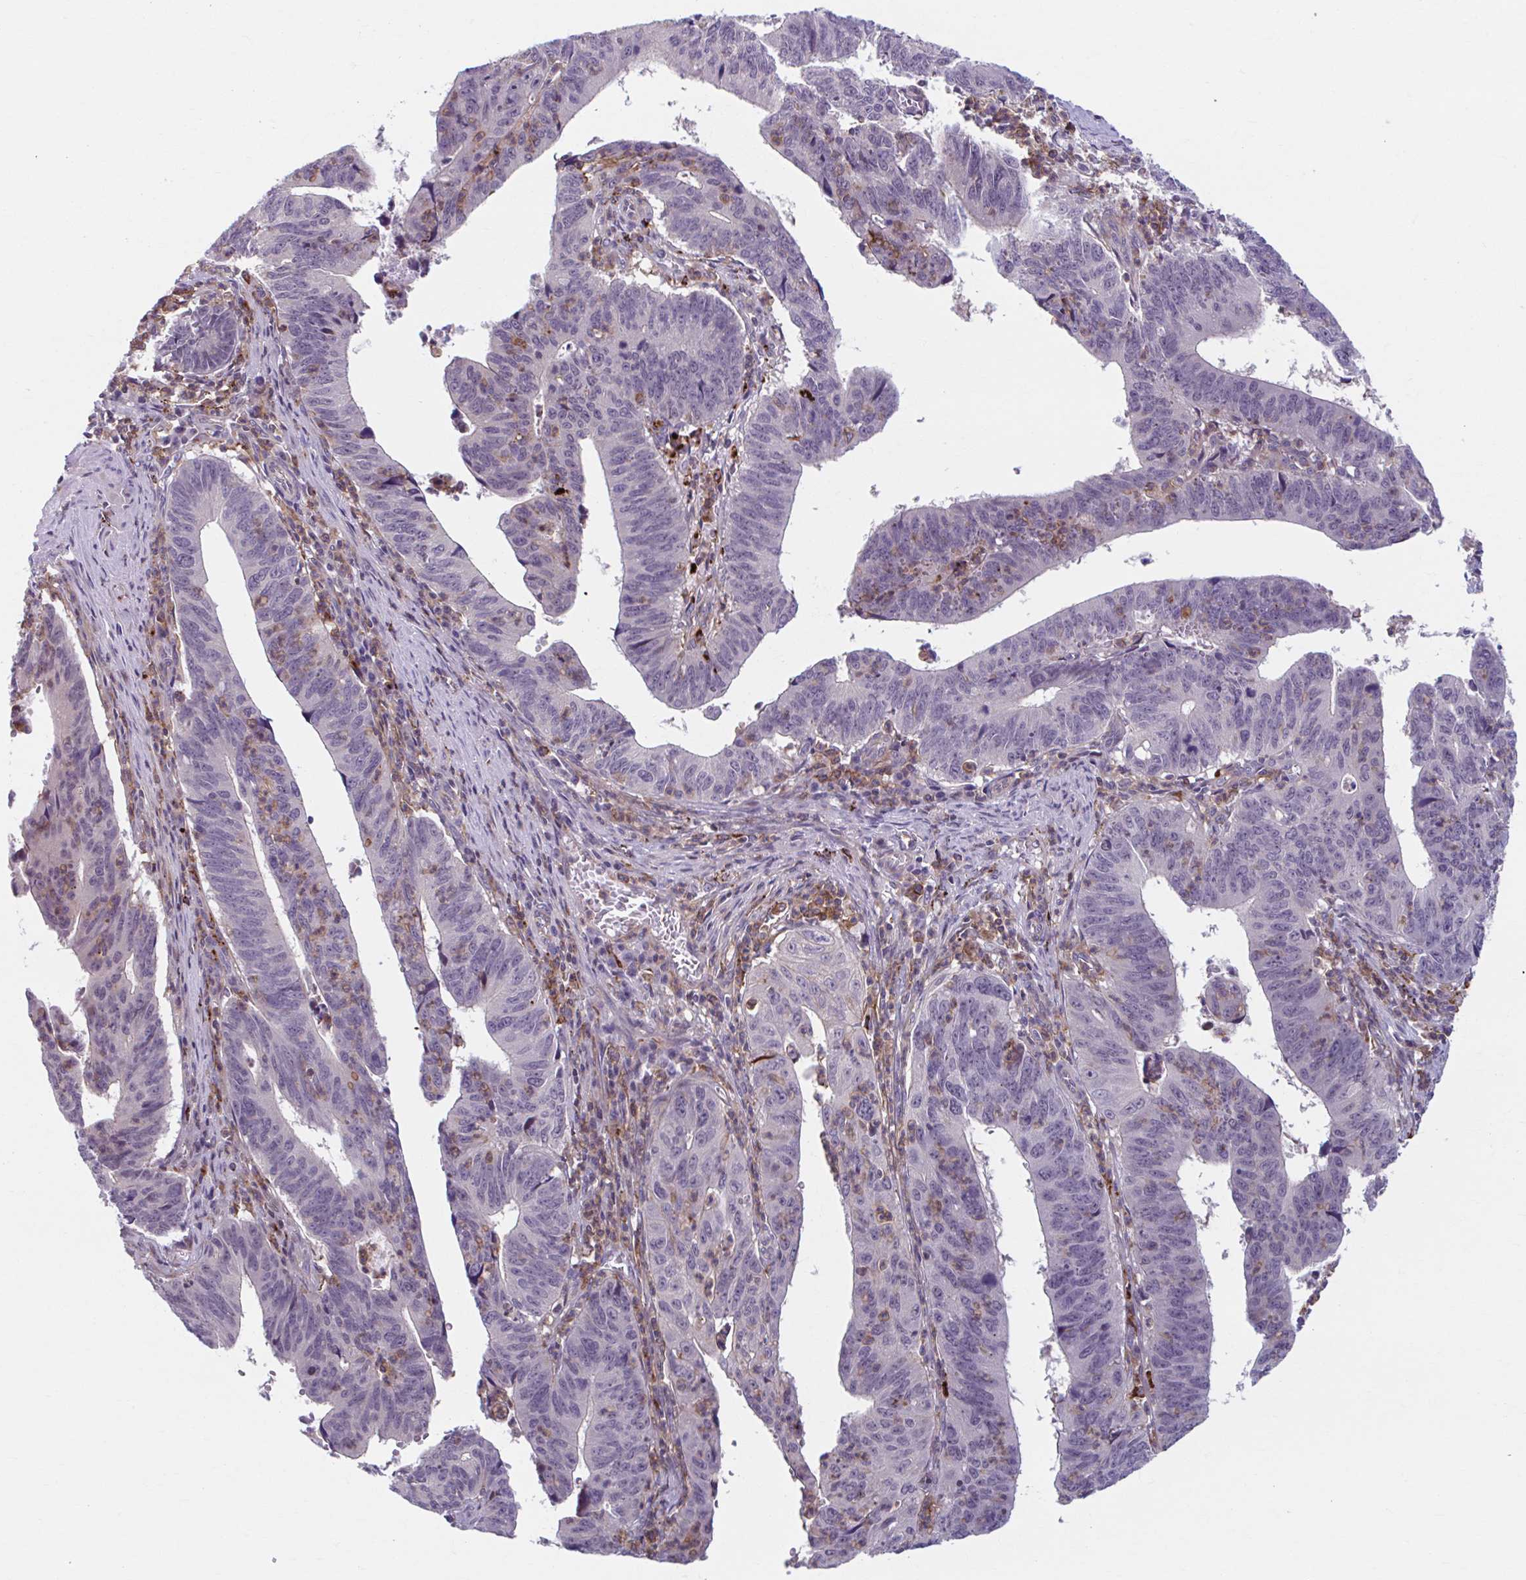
{"staining": {"intensity": "negative", "quantity": "none", "location": "none"}, "tissue": "stomach cancer", "cell_type": "Tumor cells", "image_type": "cancer", "snomed": [{"axis": "morphology", "description": "Adenocarcinoma, NOS"}, {"axis": "topography", "description": "Stomach"}], "caption": "Stomach cancer was stained to show a protein in brown. There is no significant staining in tumor cells.", "gene": "ADAT3", "patient": {"sex": "male", "age": 59}}